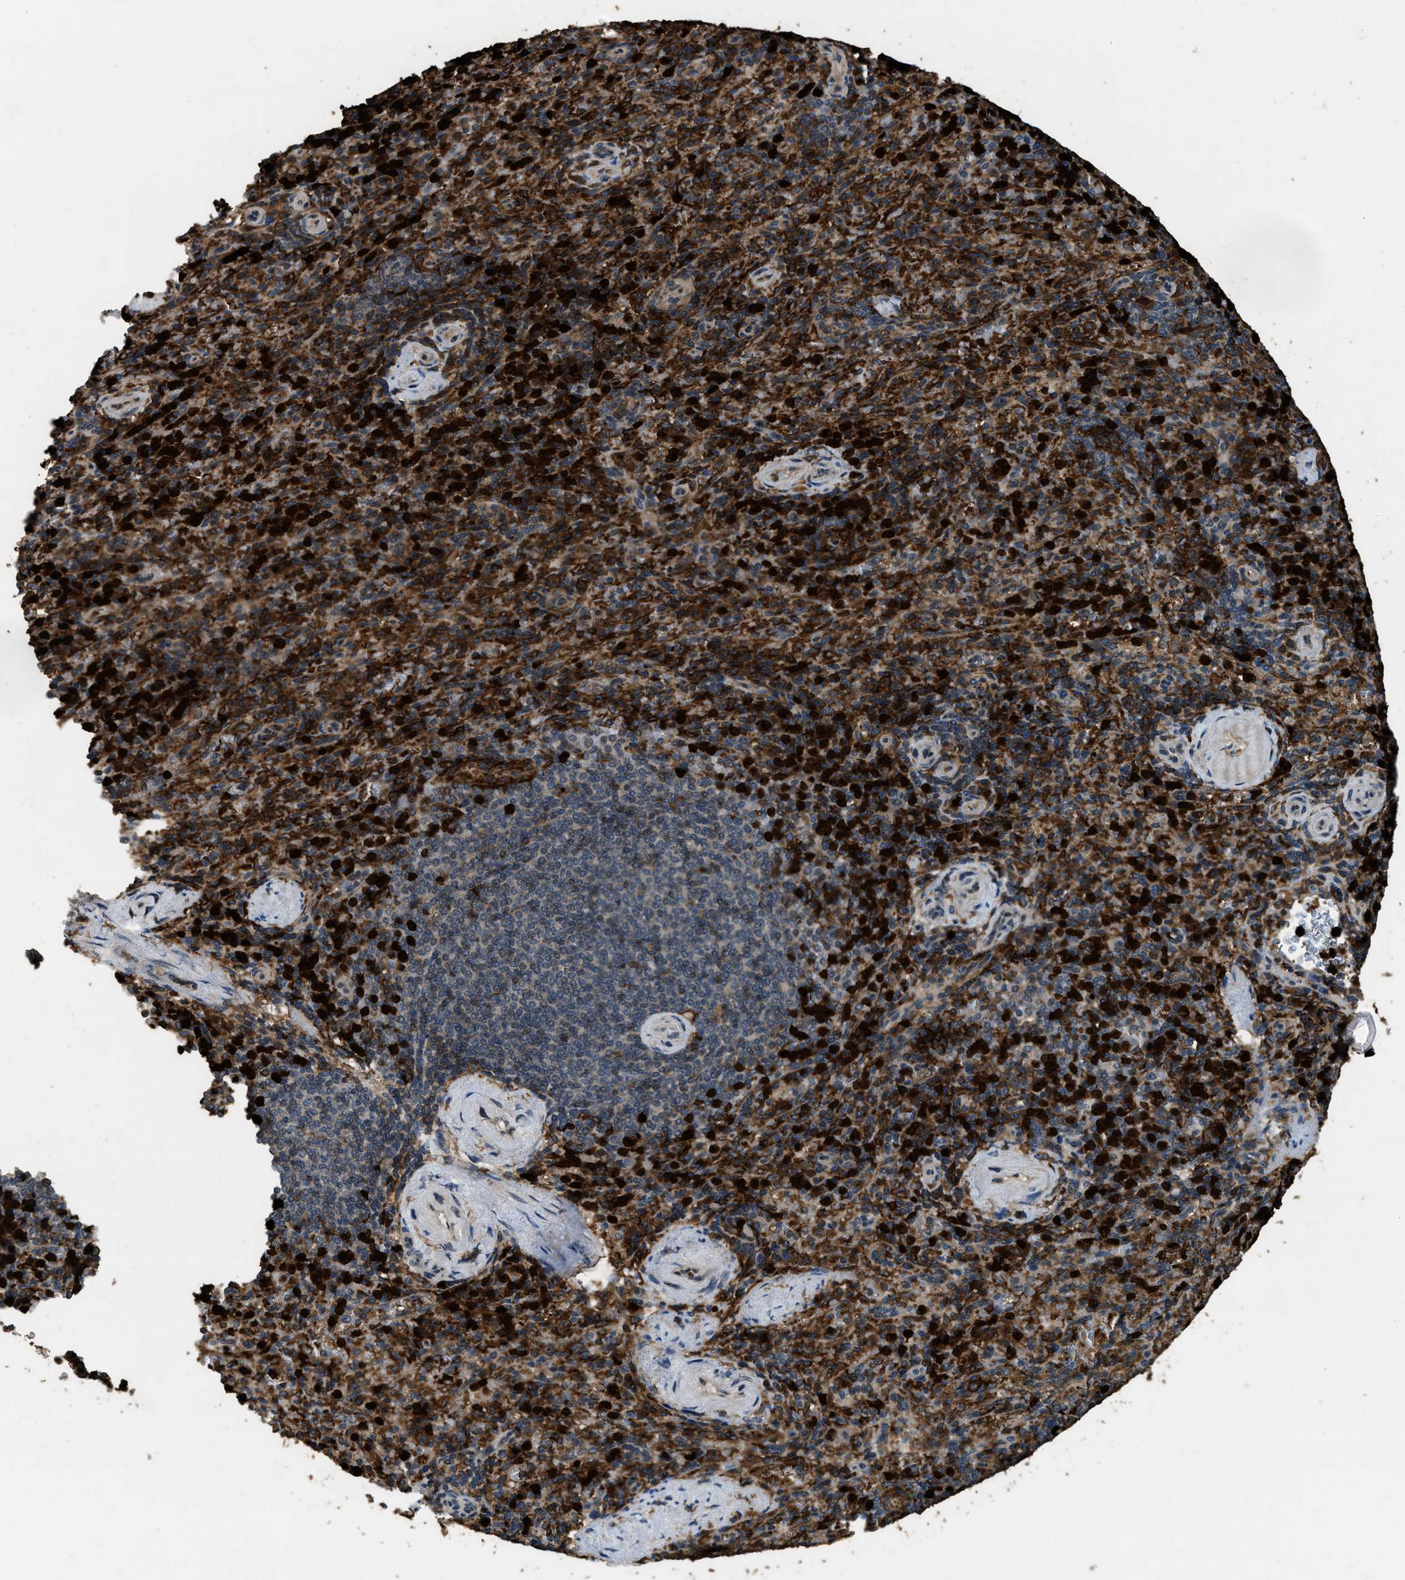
{"staining": {"intensity": "strong", "quantity": ">75%", "location": "cytoplasmic/membranous,nuclear"}, "tissue": "spleen", "cell_type": "Cells in red pulp", "image_type": "normal", "snomed": [{"axis": "morphology", "description": "Normal tissue, NOS"}, {"axis": "topography", "description": "Spleen"}], "caption": "Strong cytoplasmic/membranous,nuclear staining is appreciated in approximately >75% of cells in red pulp in benign spleen. Immunohistochemistry stains the protein of interest in brown and the nuclei are stained blue.", "gene": "RNF141", "patient": {"sex": "female", "age": 74}}